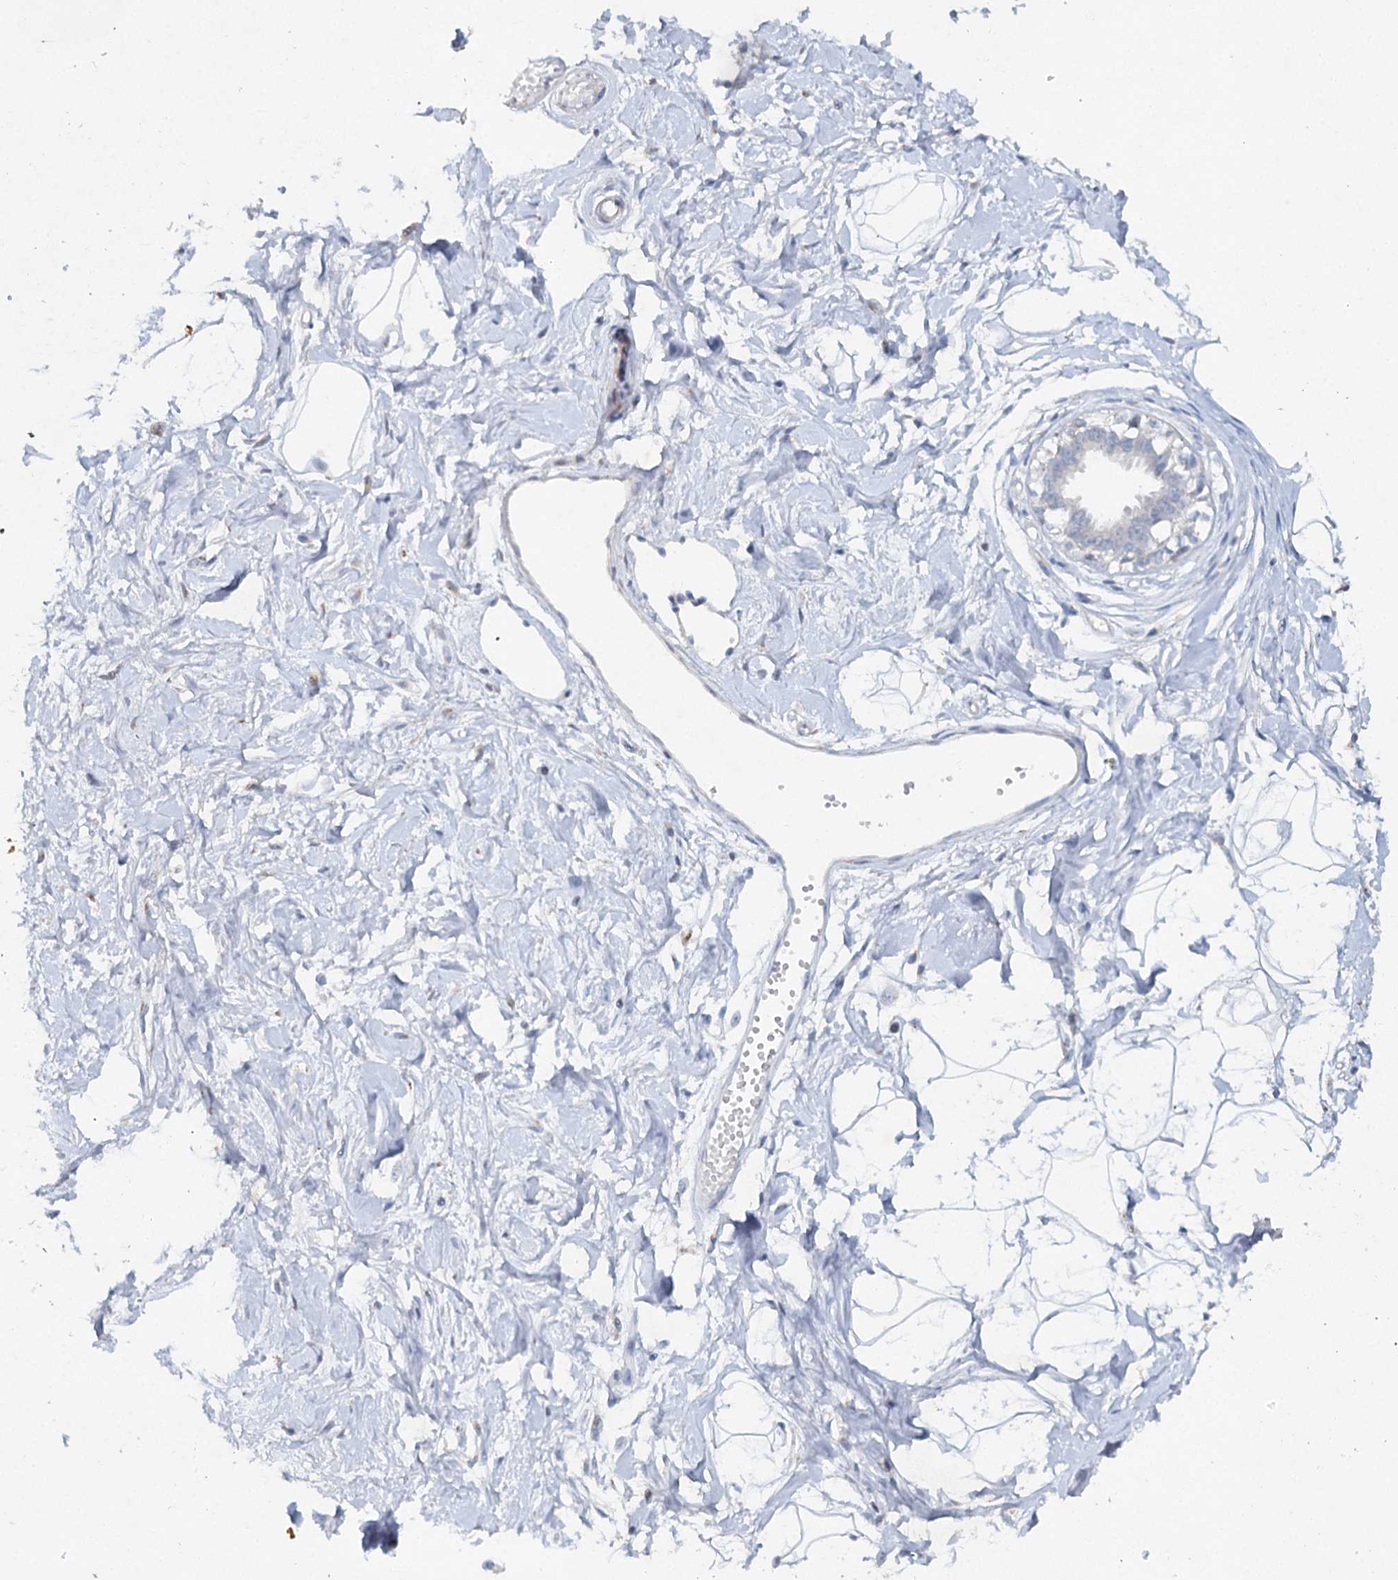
{"staining": {"intensity": "negative", "quantity": "none", "location": "none"}, "tissue": "breast", "cell_type": "Adipocytes", "image_type": "normal", "snomed": [{"axis": "morphology", "description": "Normal tissue, NOS"}, {"axis": "topography", "description": "Breast"}], "caption": "There is no significant positivity in adipocytes of breast. (DAB immunohistochemistry (IHC), high magnification).", "gene": "RFX6", "patient": {"sex": "female", "age": 45}}